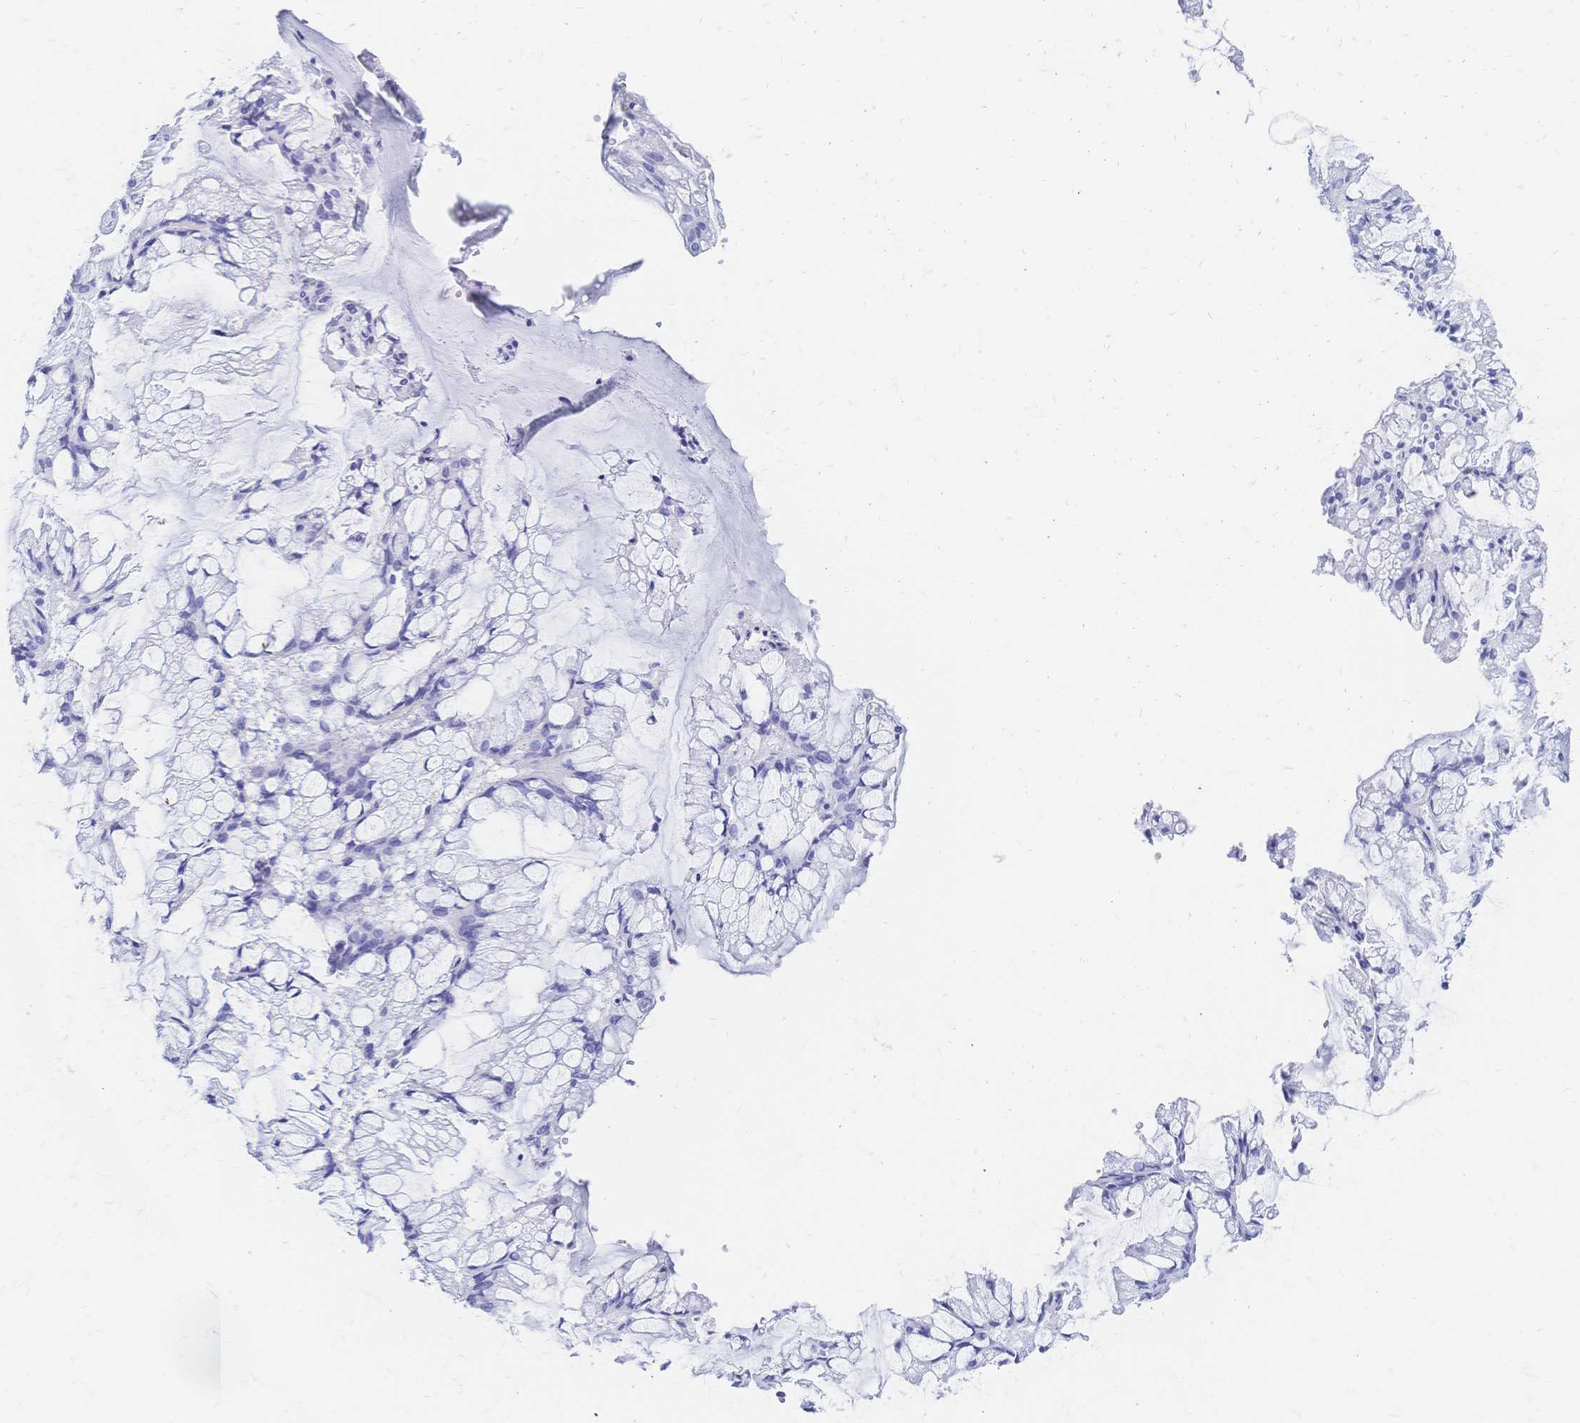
{"staining": {"intensity": "negative", "quantity": "none", "location": "none"}, "tissue": "ovarian cancer", "cell_type": "Tumor cells", "image_type": "cancer", "snomed": [{"axis": "morphology", "description": "Cystadenocarcinoma, mucinous, NOS"}, {"axis": "topography", "description": "Ovary"}], "caption": "Tumor cells are negative for protein expression in human ovarian mucinous cystadenocarcinoma.", "gene": "SLC5A1", "patient": {"sex": "female", "age": 73}}